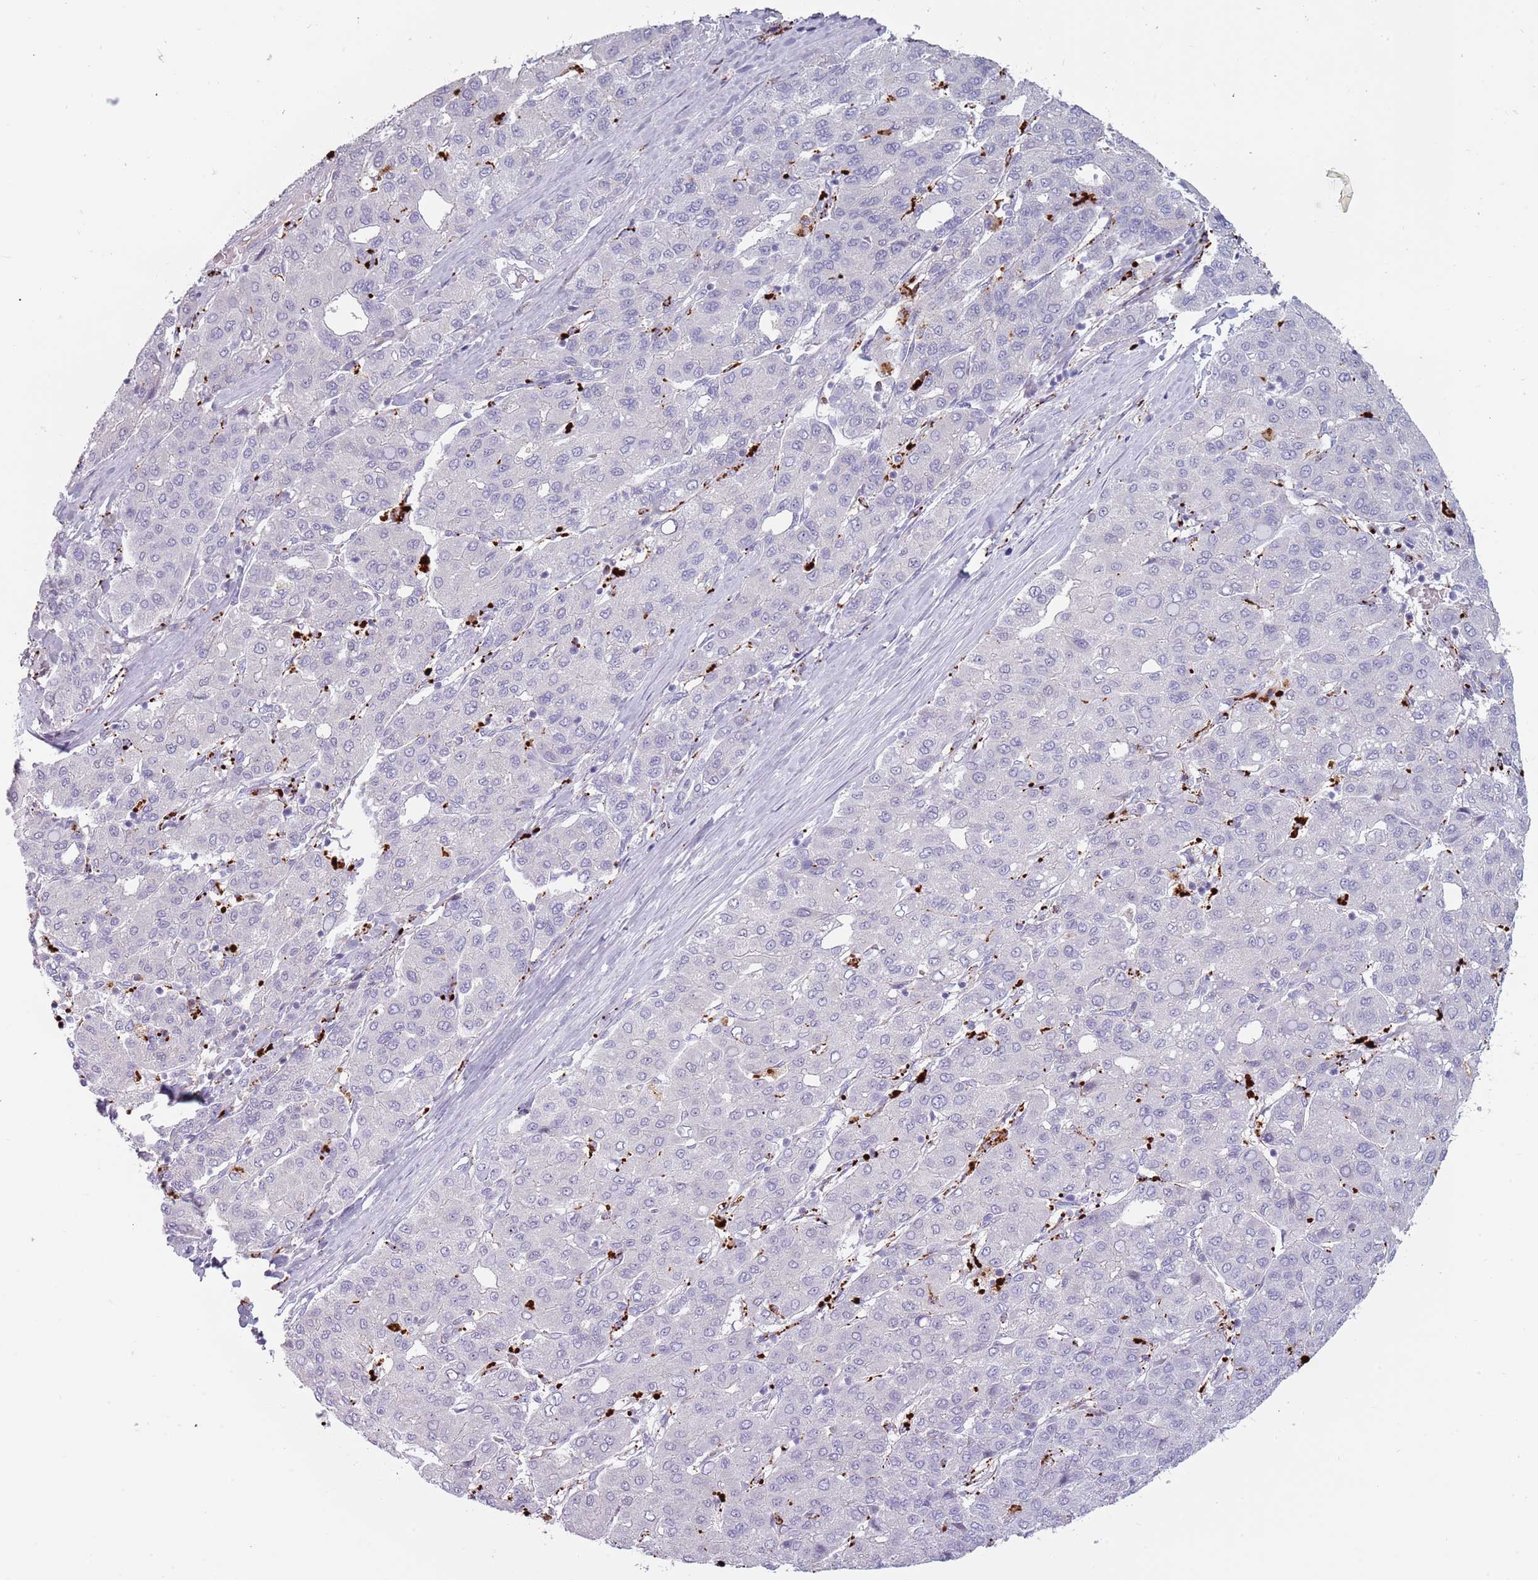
{"staining": {"intensity": "negative", "quantity": "none", "location": "none"}, "tissue": "liver cancer", "cell_type": "Tumor cells", "image_type": "cancer", "snomed": [{"axis": "morphology", "description": "Carcinoma, Hepatocellular, NOS"}, {"axis": "topography", "description": "Liver"}], "caption": "A high-resolution photomicrograph shows immunohistochemistry (IHC) staining of liver cancer, which demonstrates no significant staining in tumor cells.", "gene": "NWD2", "patient": {"sex": "male", "age": 65}}